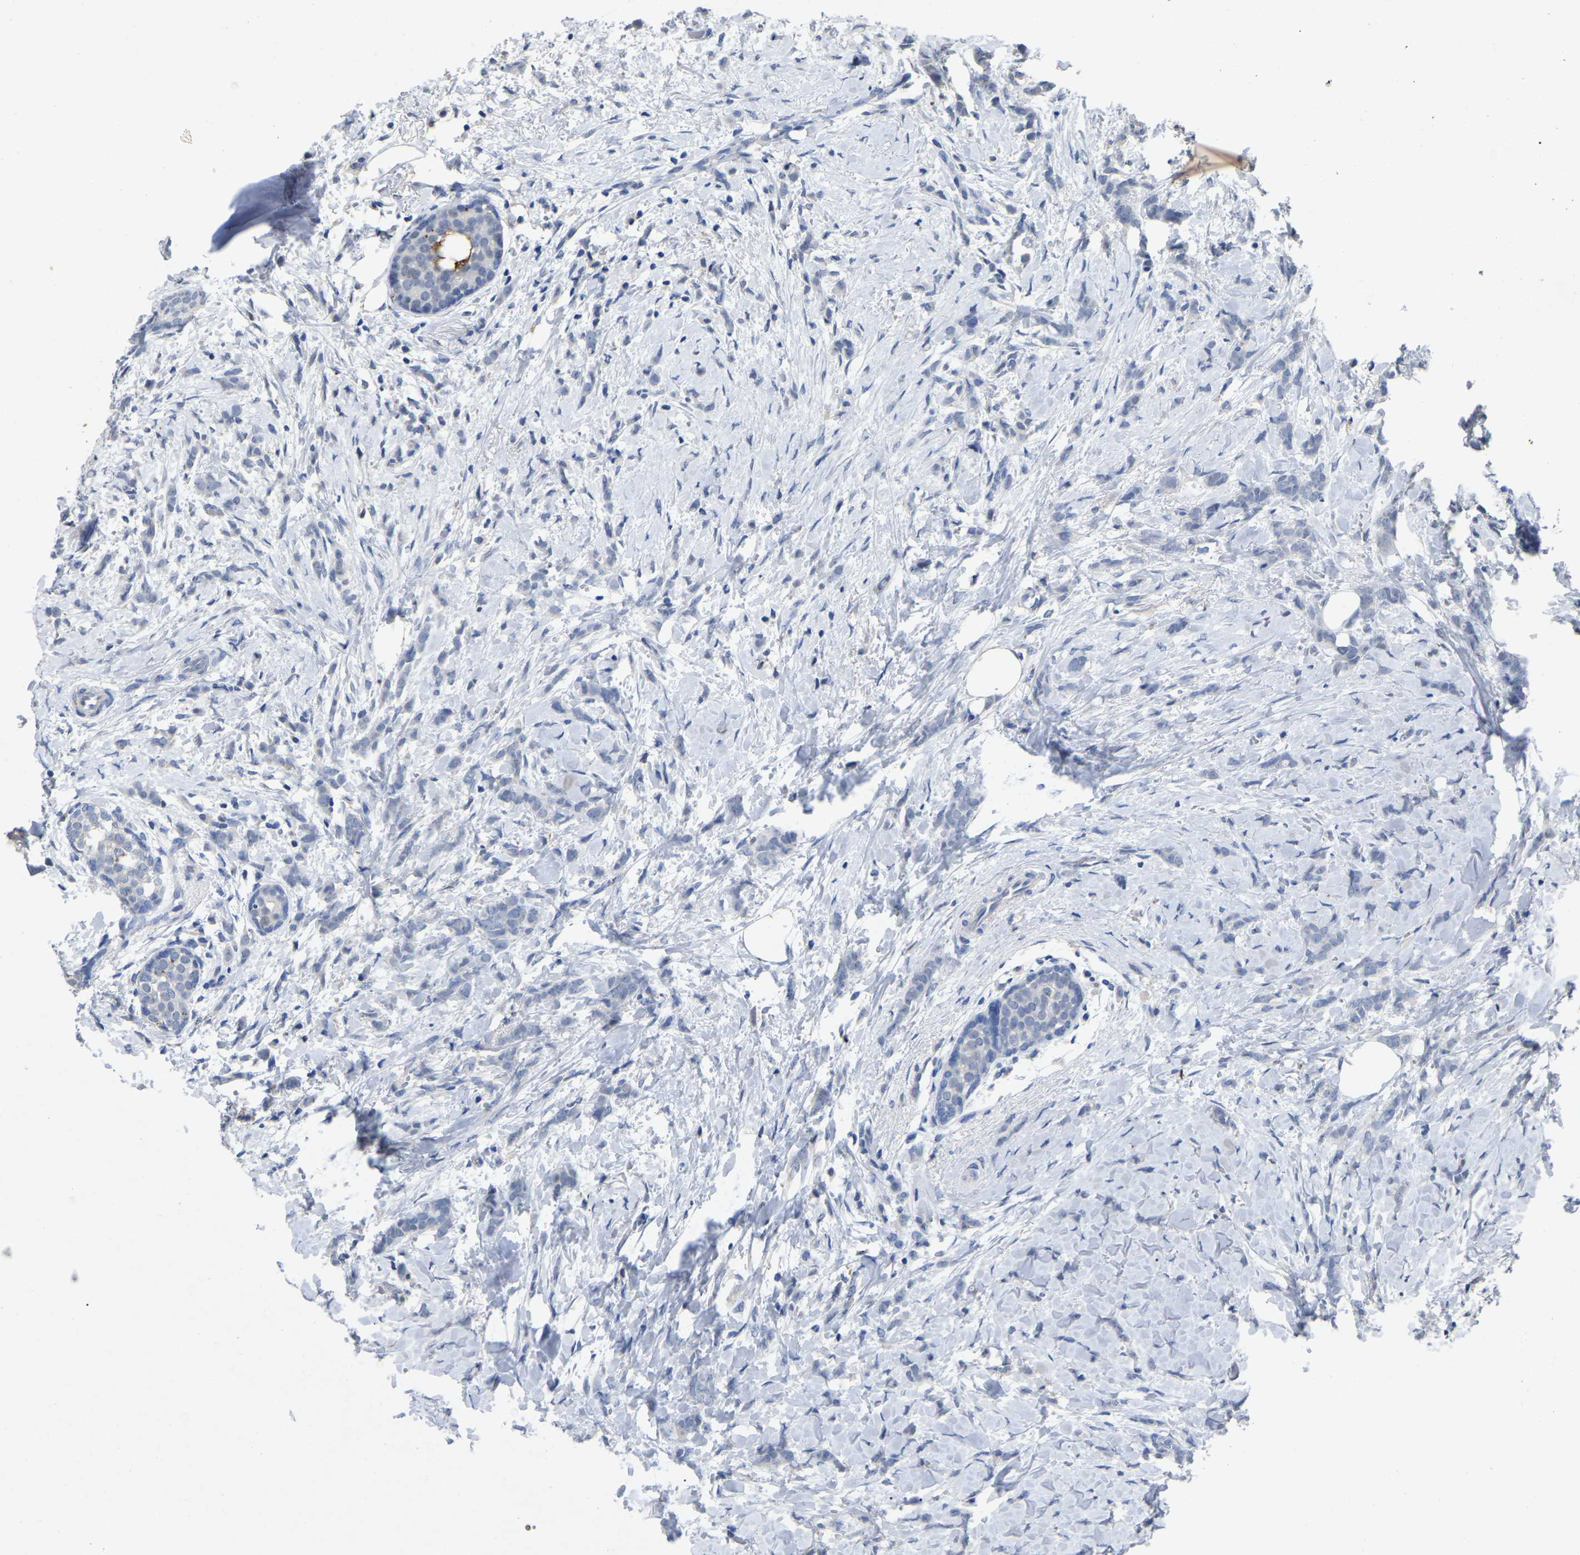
{"staining": {"intensity": "negative", "quantity": "none", "location": "none"}, "tissue": "breast cancer", "cell_type": "Tumor cells", "image_type": "cancer", "snomed": [{"axis": "morphology", "description": "Lobular carcinoma, in situ"}, {"axis": "morphology", "description": "Lobular carcinoma"}, {"axis": "topography", "description": "Breast"}], "caption": "DAB immunohistochemical staining of human lobular carcinoma in situ (breast) demonstrates no significant expression in tumor cells. Nuclei are stained in blue.", "gene": "SMPD2", "patient": {"sex": "female", "age": 41}}